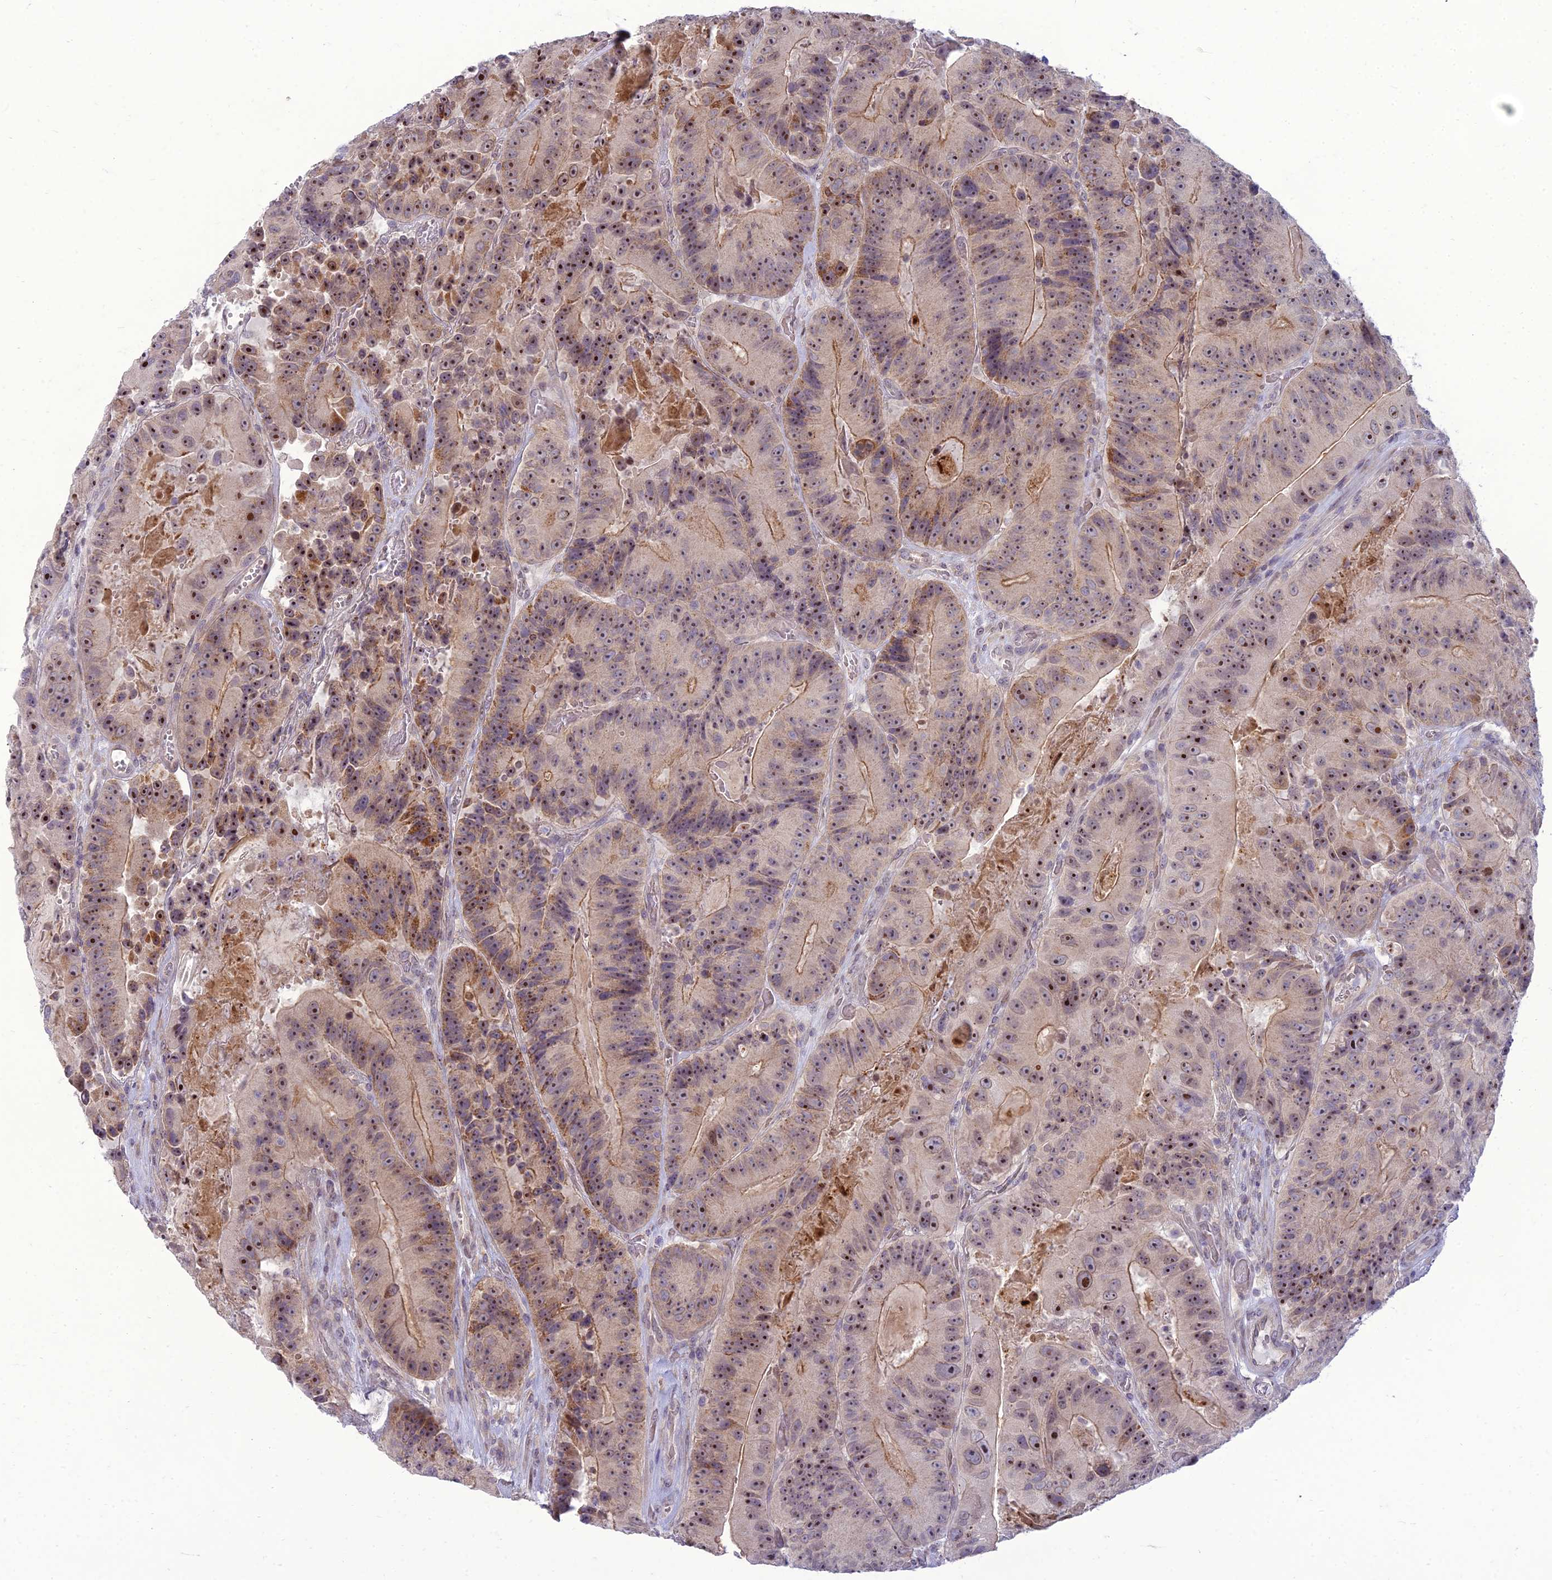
{"staining": {"intensity": "weak", "quantity": ">75%", "location": "cytoplasmic/membranous,nuclear"}, "tissue": "colorectal cancer", "cell_type": "Tumor cells", "image_type": "cancer", "snomed": [{"axis": "morphology", "description": "Adenocarcinoma, NOS"}, {"axis": "topography", "description": "Colon"}], "caption": "An immunohistochemistry micrograph of tumor tissue is shown. Protein staining in brown labels weak cytoplasmic/membranous and nuclear positivity in colorectal cancer (adenocarcinoma) within tumor cells.", "gene": "DTX2", "patient": {"sex": "female", "age": 86}}